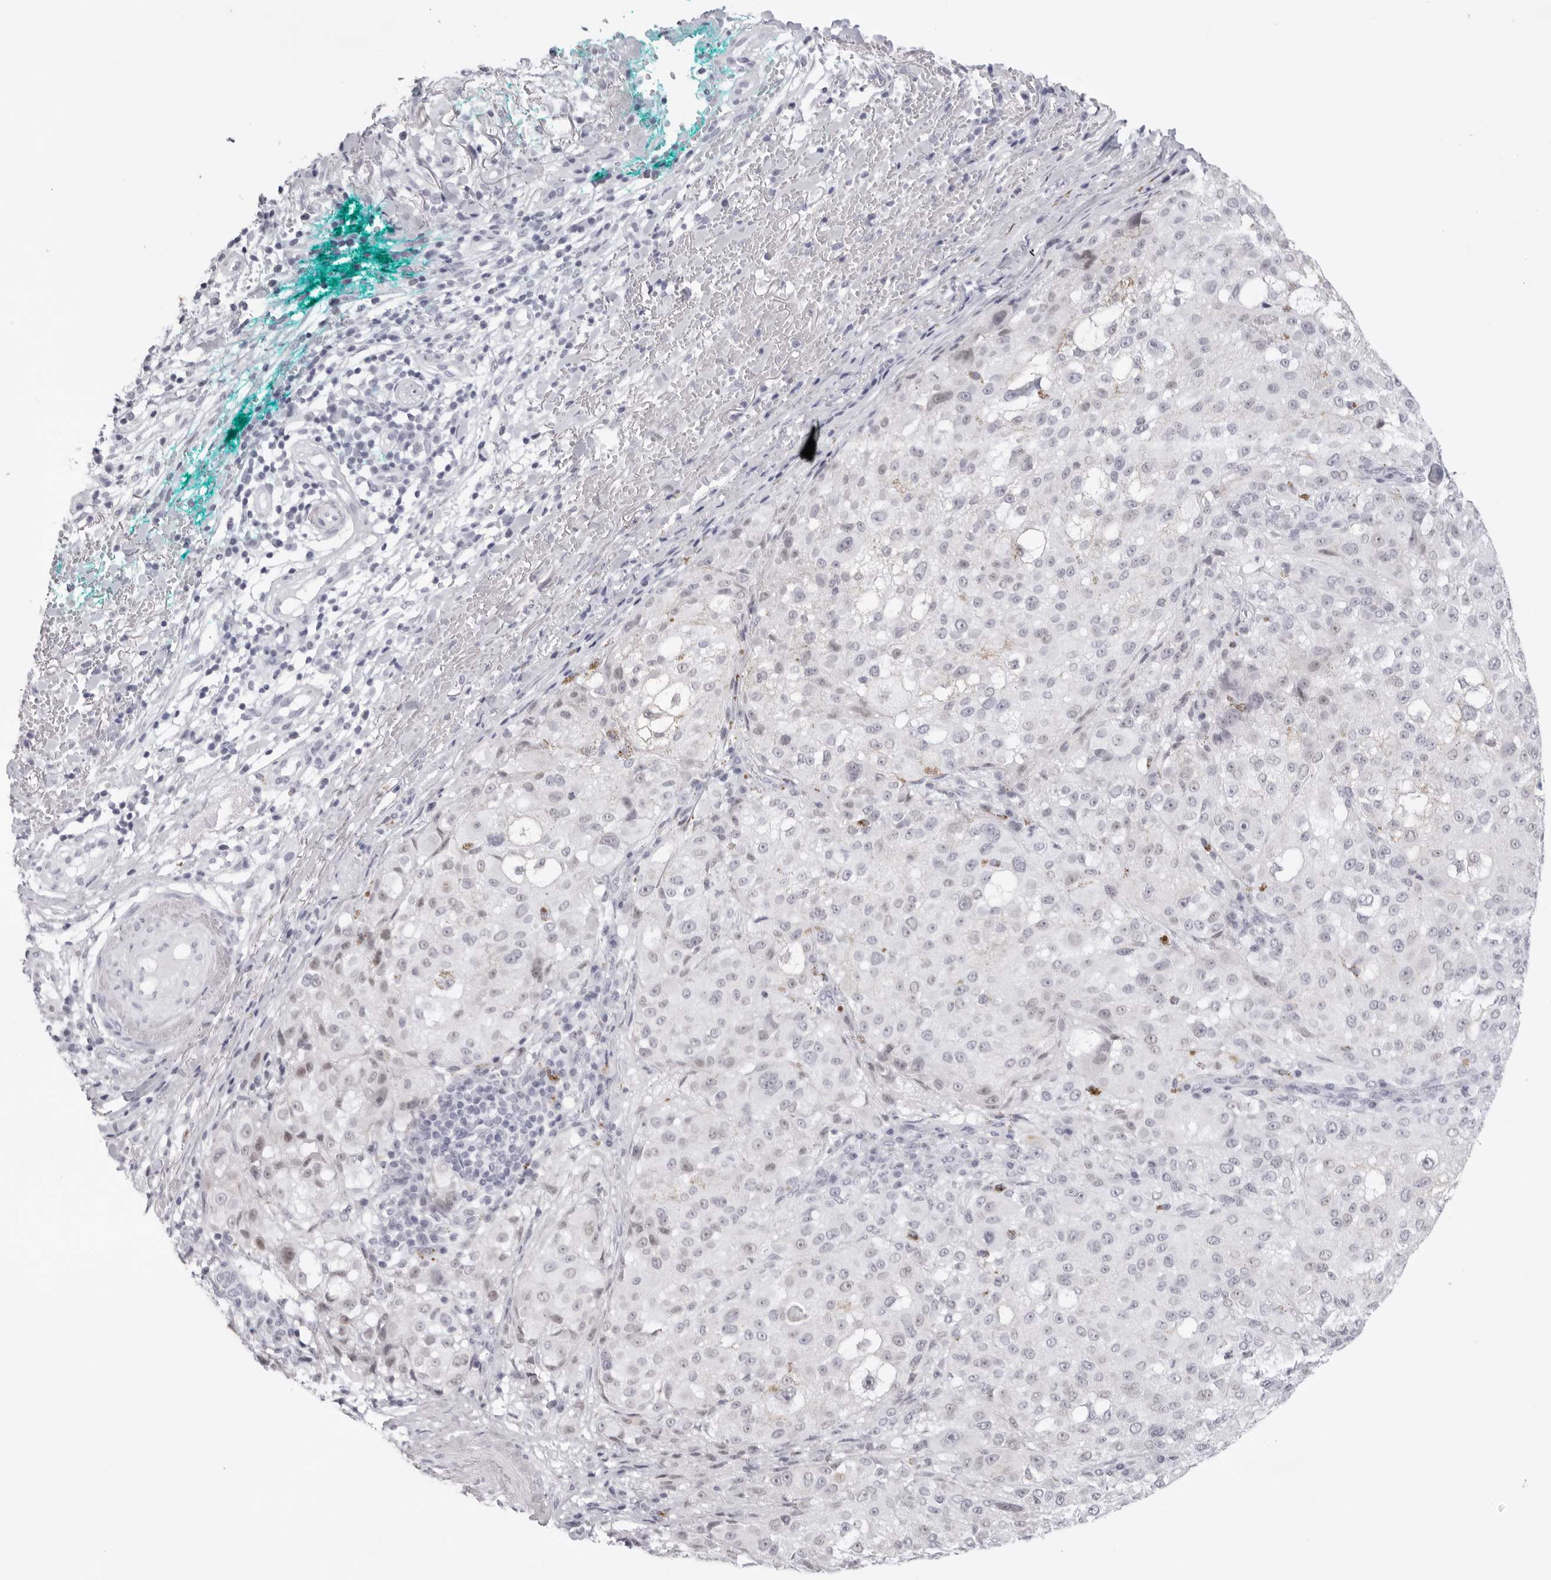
{"staining": {"intensity": "negative", "quantity": "none", "location": "none"}, "tissue": "melanoma", "cell_type": "Tumor cells", "image_type": "cancer", "snomed": [{"axis": "morphology", "description": "Necrosis, NOS"}, {"axis": "morphology", "description": "Malignant melanoma, NOS"}, {"axis": "topography", "description": "Skin"}], "caption": "There is no significant positivity in tumor cells of melanoma.", "gene": "KLK12", "patient": {"sex": "female", "age": 87}}